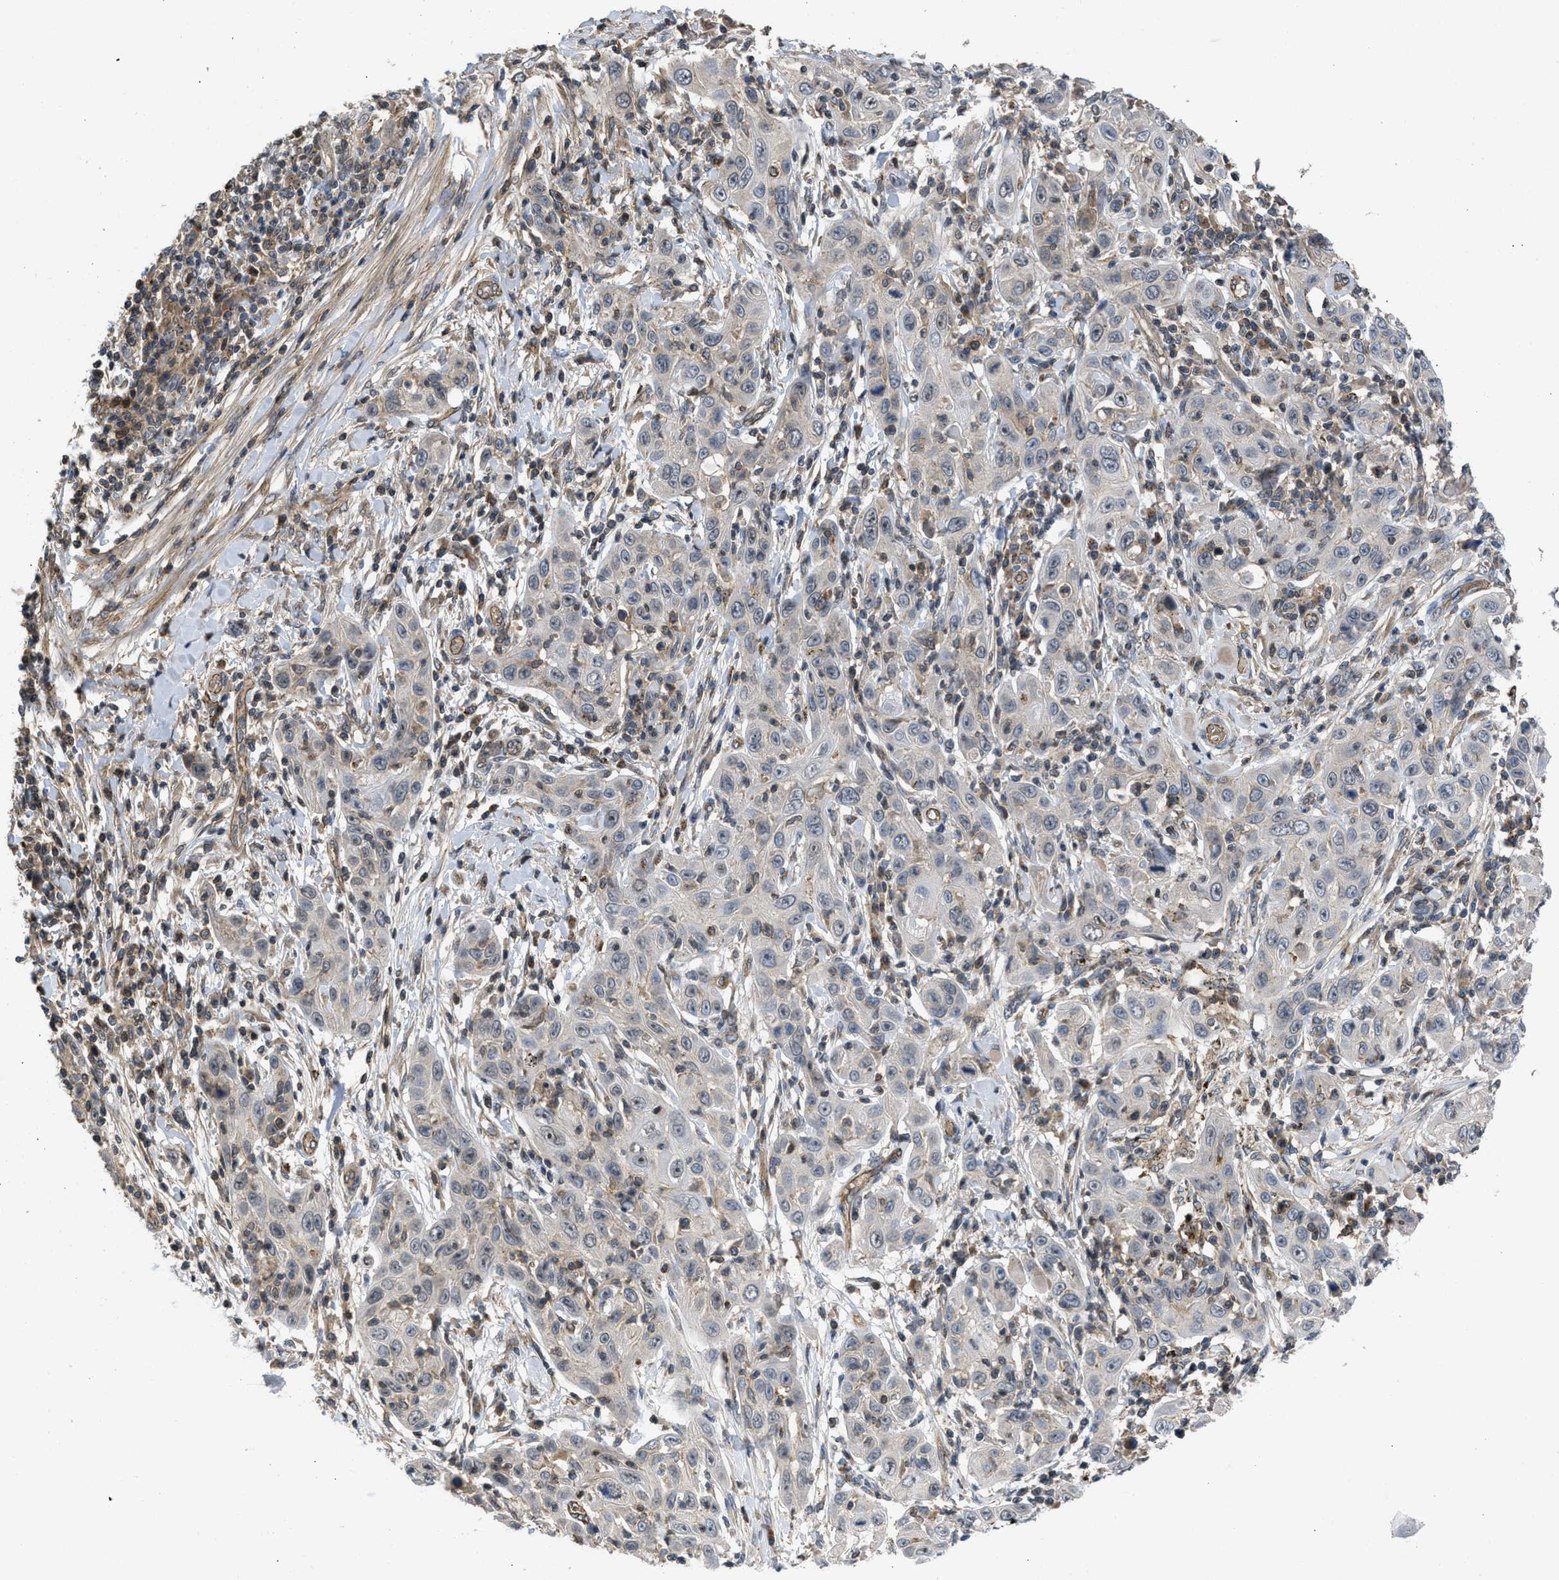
{"staining": {"intensity": "negative", "quantity": "none", "location": "none"}, "tissue": "skin cancer", "cell_type": "Tumor cells", "image_type": "cancer", "snomed": [{"axis": "morphology", "description": "Squamous cell carcinoma, NOS"}, {"axis": "topography", "description": "Skin"}], "caption": "Tumor cells show no significant protein expression in skin cancer.", "gene": "GPATCH2L", "patient": {"sex": "female", "age": 88}}